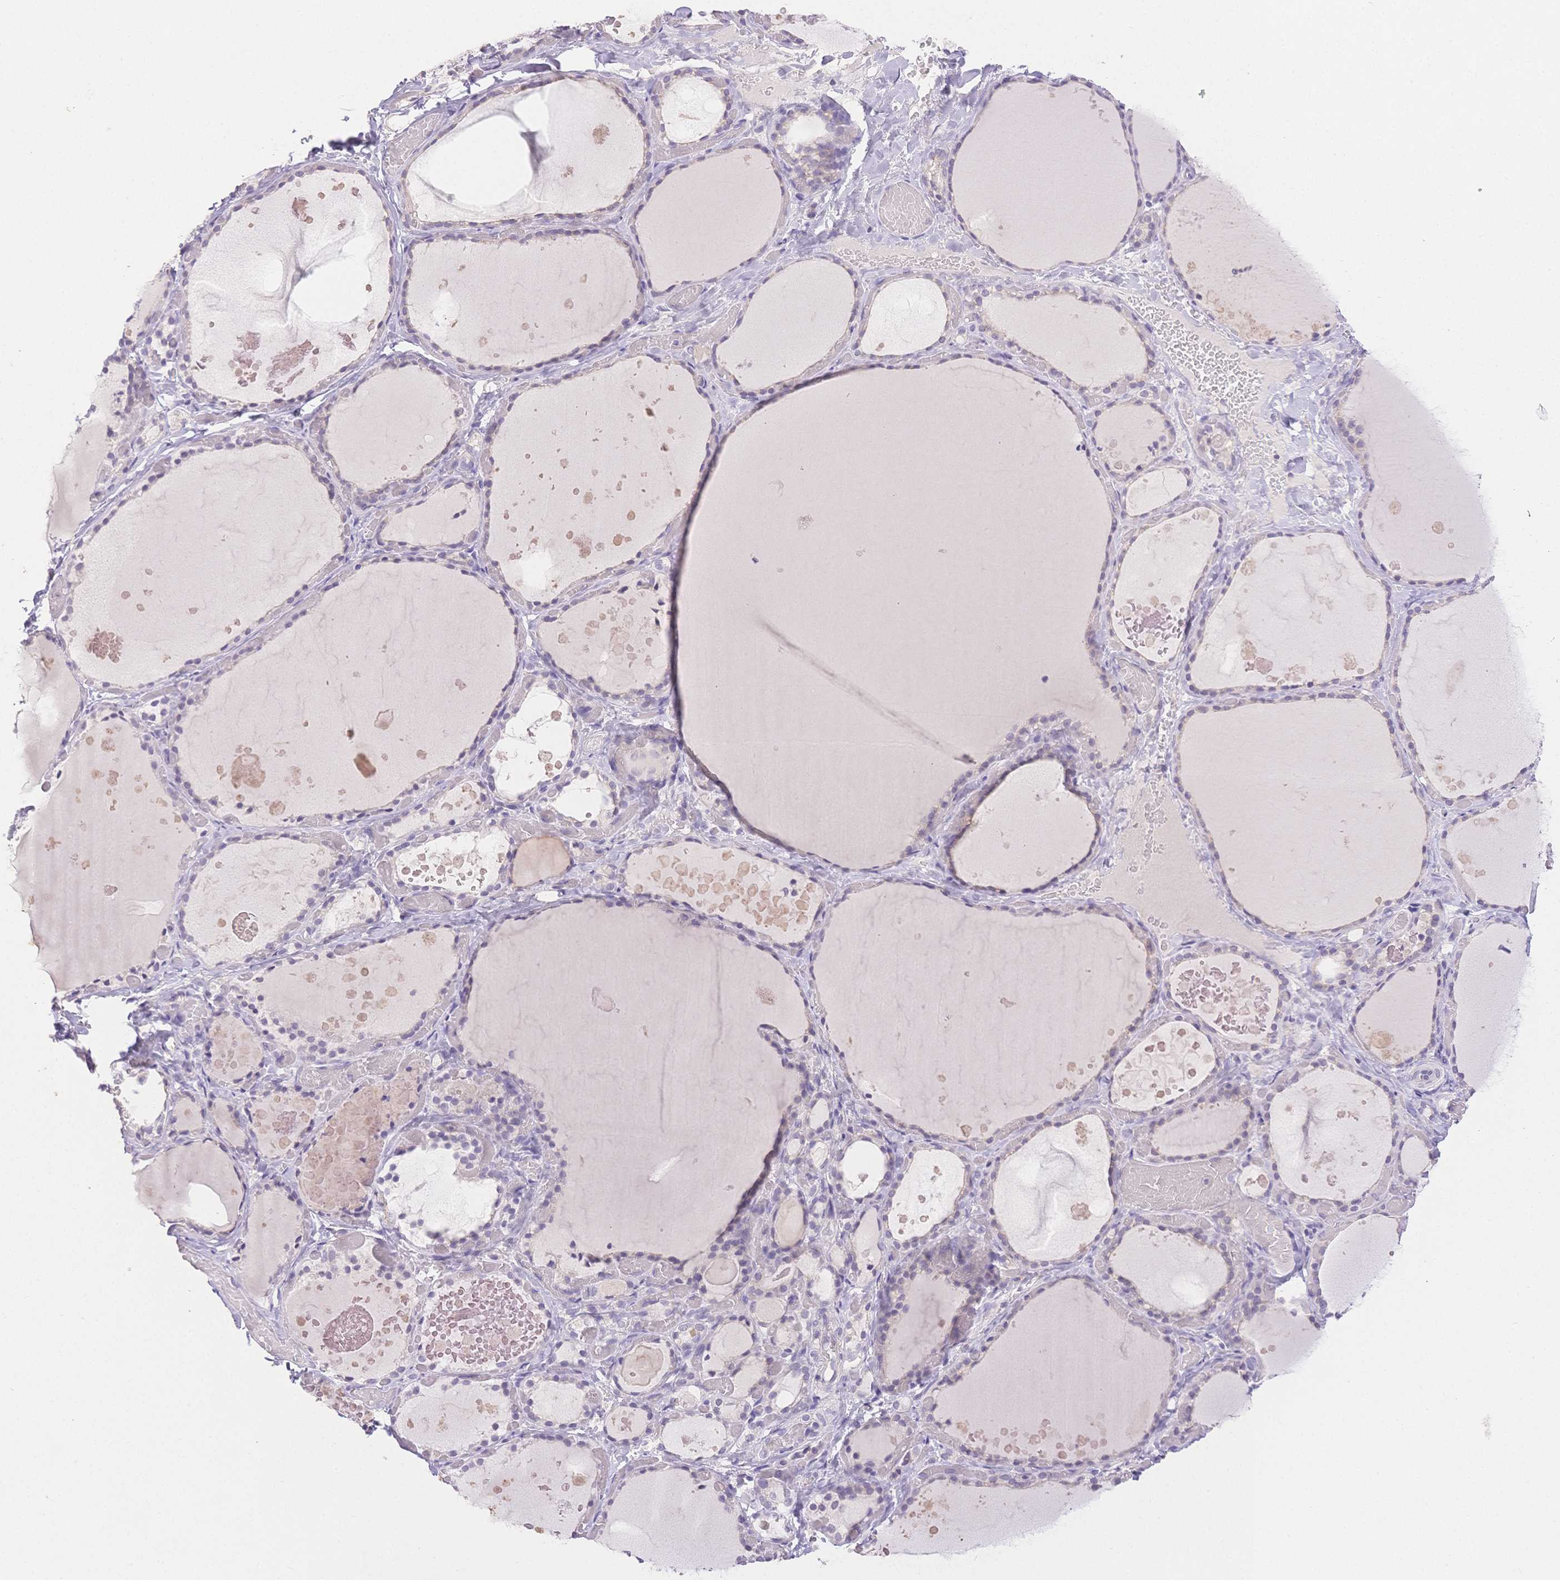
{"staining": {"intensity": "negative", "quantity": "none", "location": "none"}, "tissue": "thyroid gland", "cell_type": "Glandular cells", "image_type": "normal", "snomed": [{"axis": "morphology", "description": "Normal tissue, NOS"}, {"axis": "topography", "description": "Thyroid gland"}], "caption": "Image shows no significant protein expression in glandular cells of unremarkable thyroid gland. (Stains: DAB (3,3'-diaminobenzidine) immunohistochemistry (IHC) with hematoxylin counter stain, Microscopy: brightfield microscopy at high magnification).", "gene": "SUV39H2", "patient": {"sex": "female", "age": 56}}